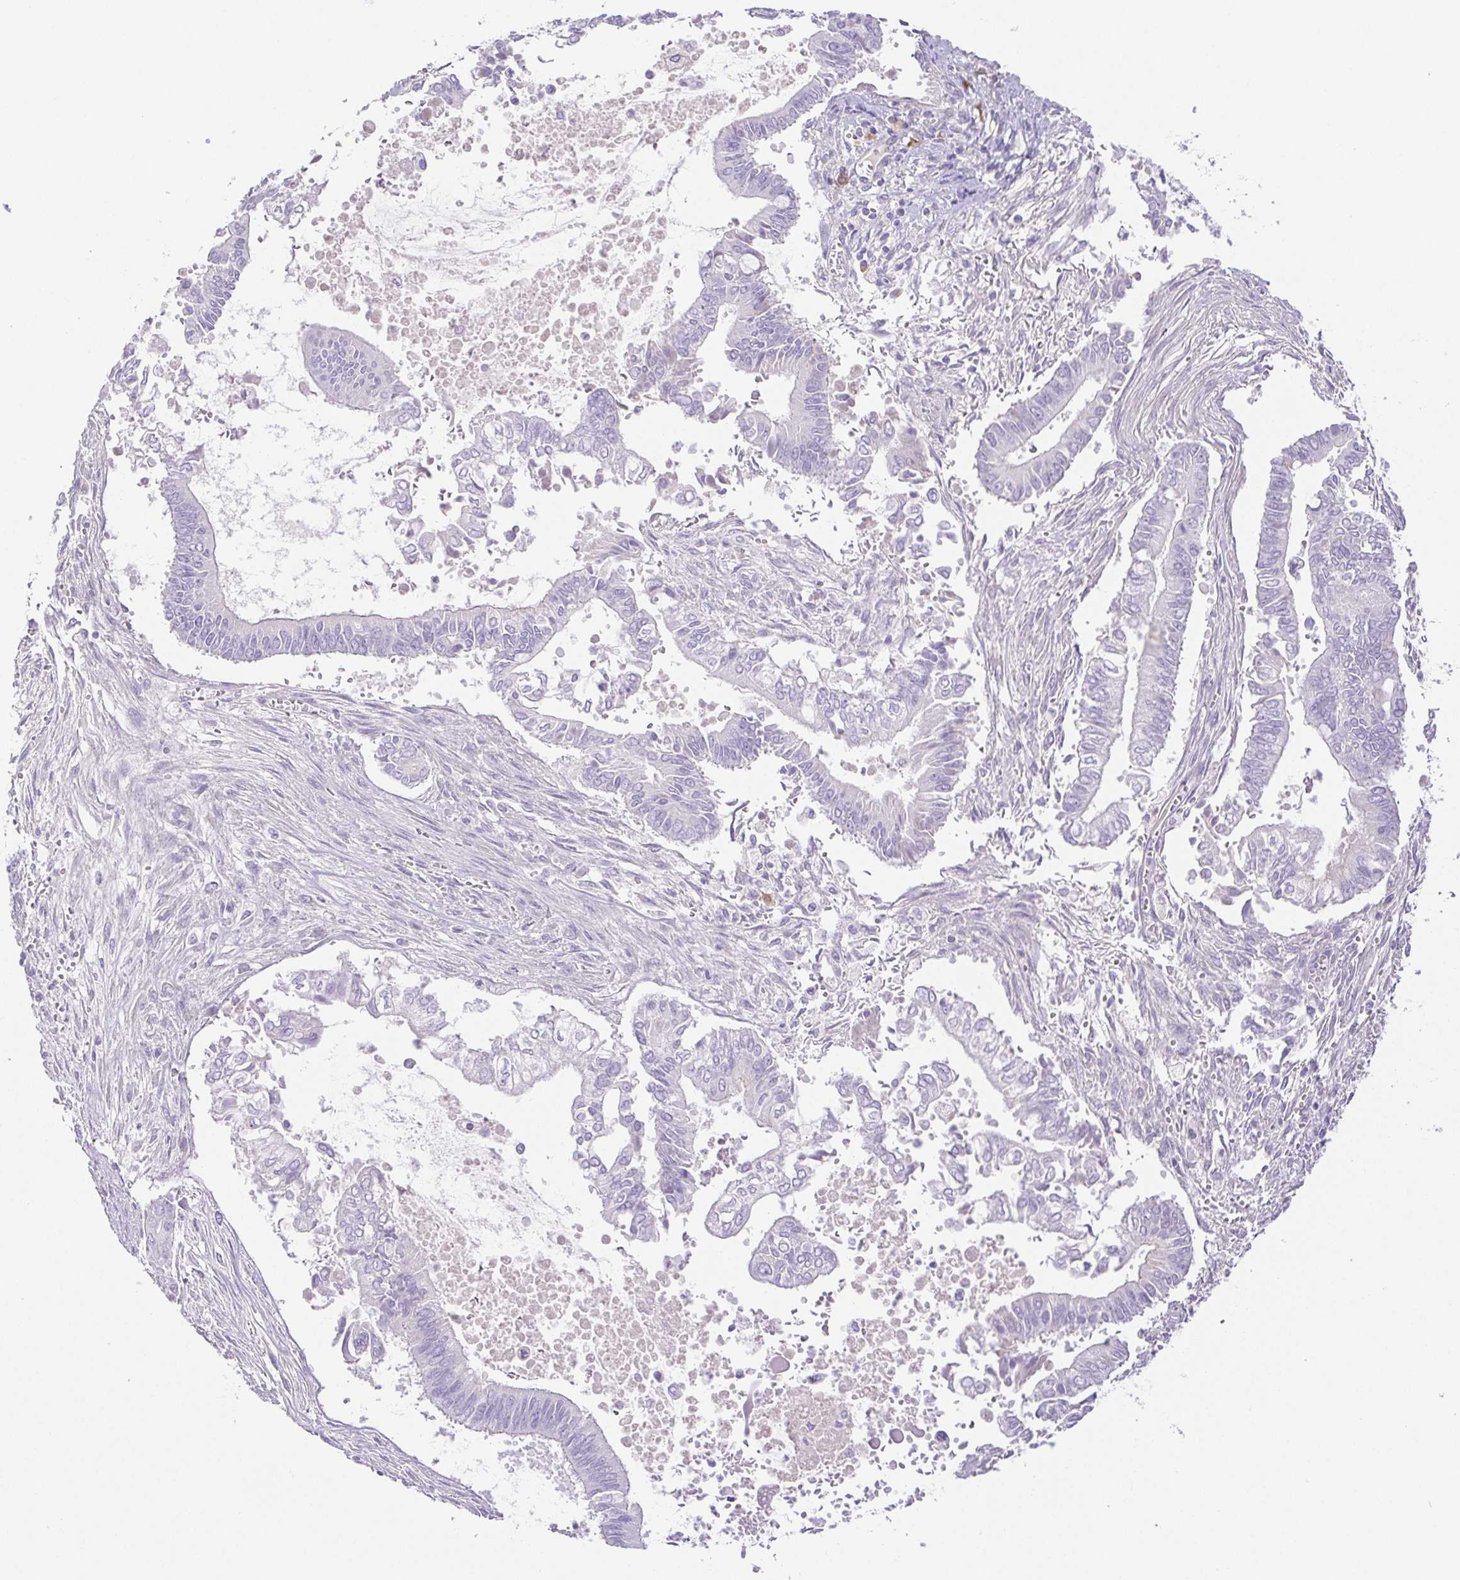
{"staining": {"intensity": "negative", "quantity": "none", "location": "none"}, "tissue": "pancreatic cancer", "cell_type": "Tumor cells", "image_type": "cancer", "snomed": [{"axis": "morphology", "description": "Adenocarcinoma, NOS"}, {"axis": "topography", "description": "Pancreas"}], "caption": "Immunohistochemistry histopathology image of neoplastic tissue: human pancreatic cancer (adenocarcinoma) stained with DAB reveals no significant protein expression in tumor cells.", "gene": "PAPPA2", "patient": {"sex": "male", "age": 68}}